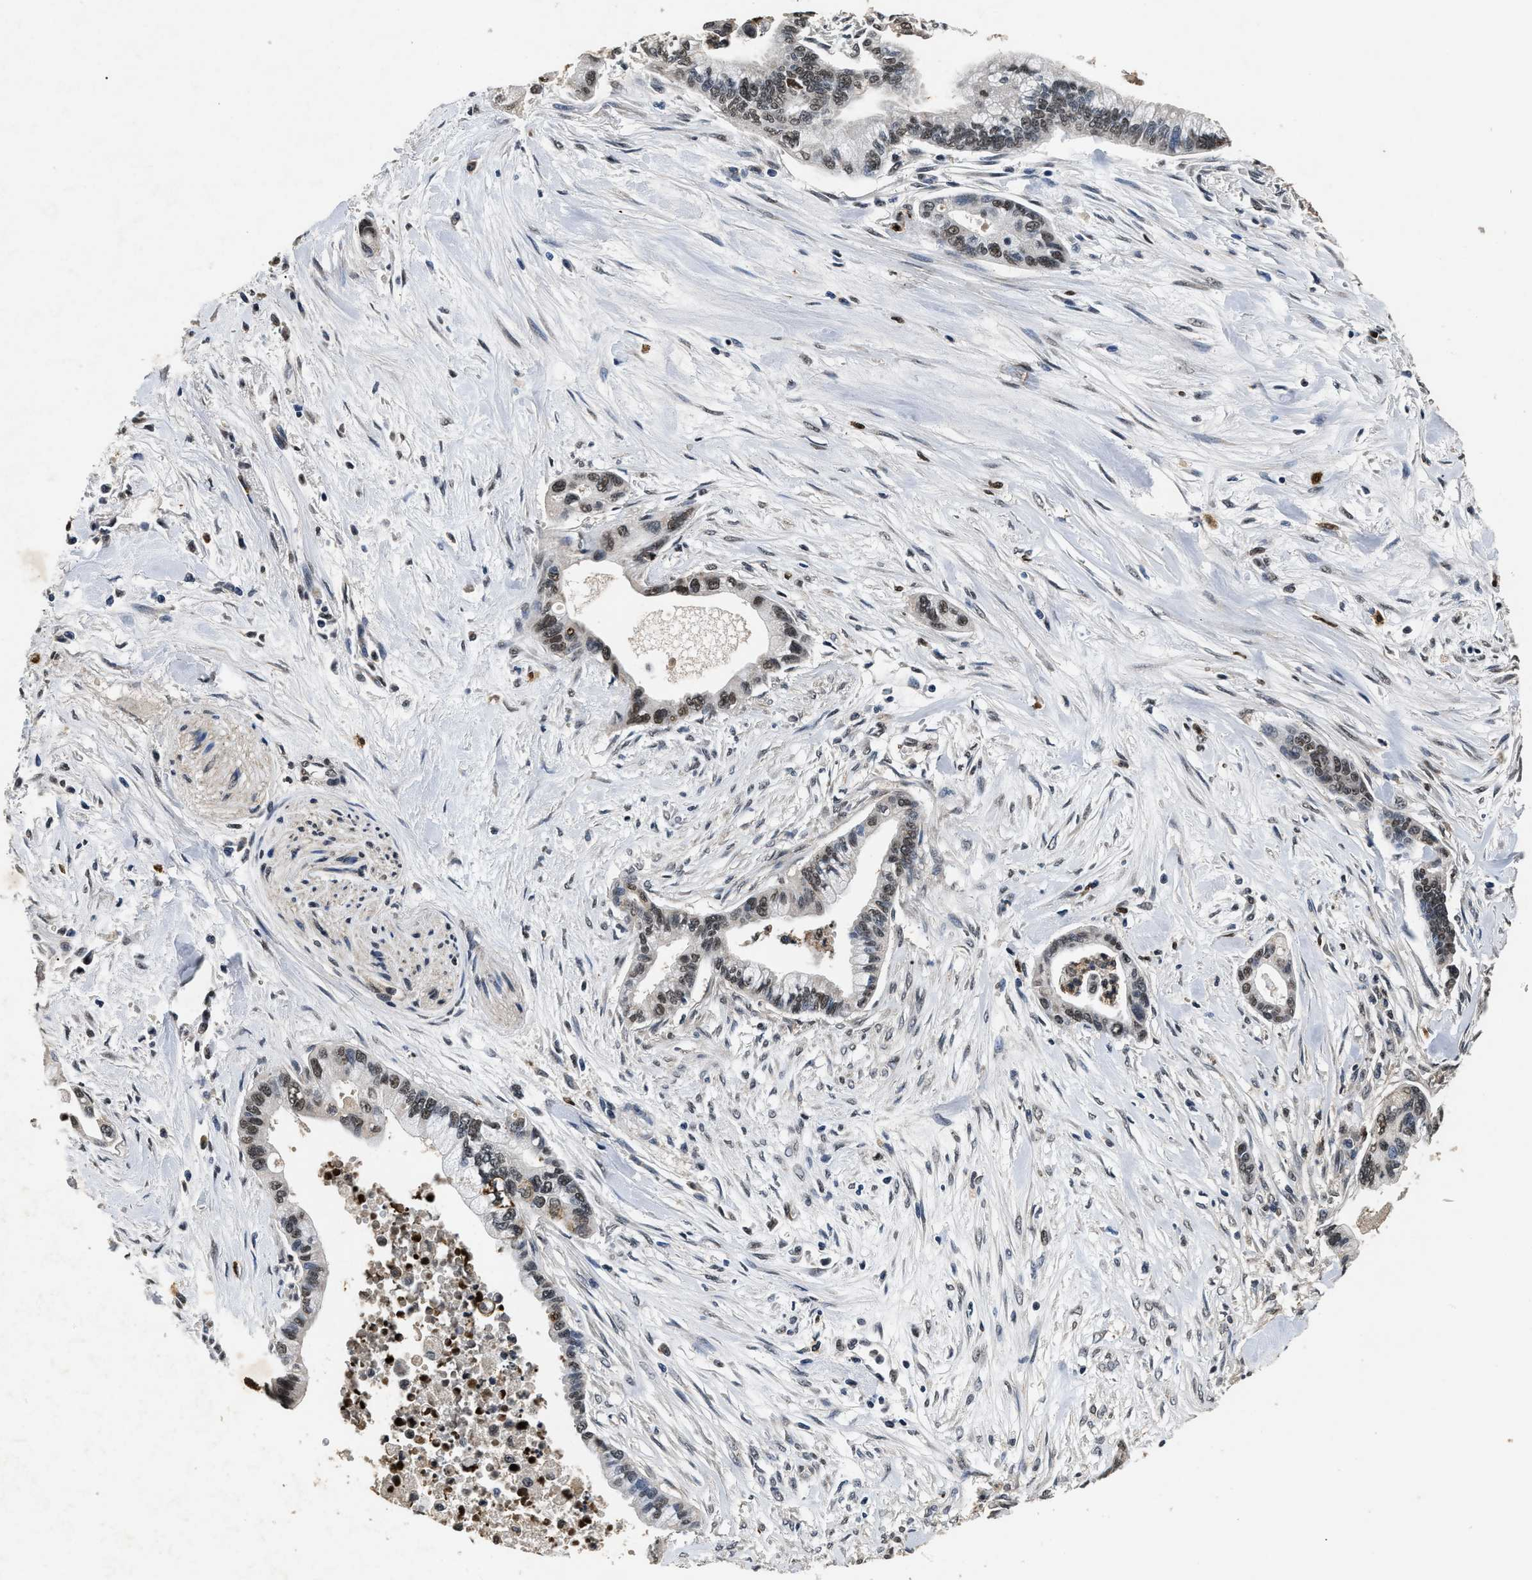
{"staining": {"intensity": "moderate", "quantity": ">75%", "location": "nuclear"}, "tissue": "pancreatic cancer", "cell_type": "Tumor cells", "image_type": "cancer", "snomed": [{"axis": "morphology", "description": "Adenocarcinoma, NOS"}, {"axis": "topography", "description": "Pancreas"}], "caption": "There is medium levels of moderate nuclear positivity in tumor cells of pancreatic adenocarcinoma, as demonstrated by immunohistochemical staining (brown color).", "gene": "ANP32E", "patient": {"sex": "male", "age": 70}}